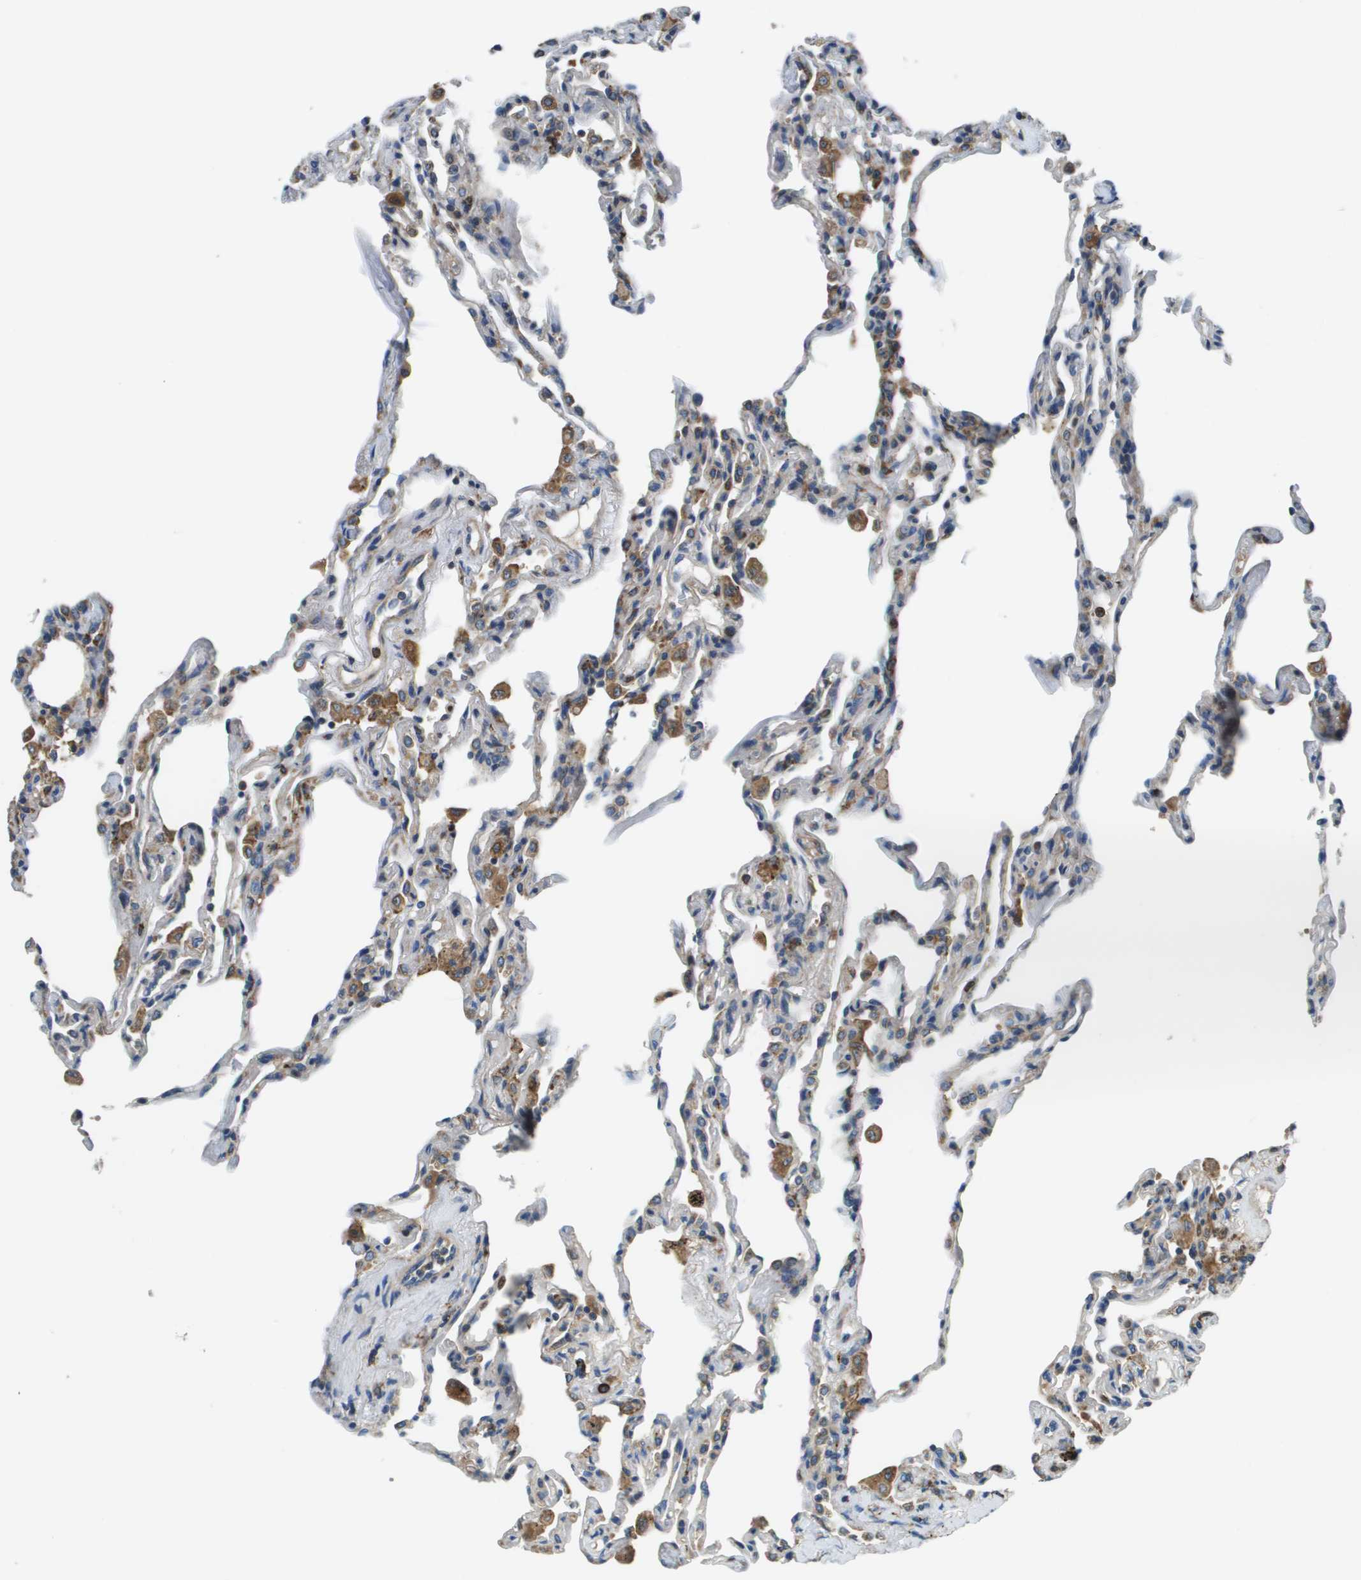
{"staining": {"intensity": "weak", "quantity": "<25%", "location": "cytoplasmic/membranous"}, "tissue": "lung", "cell_type": "Alveolar cells", "image_type": "normal", "snomed": [{"axis": "morphology", "description": "Normal tissue, NOS"}, {"axis": "topography", "description": "Lung"}], "caption": "Benign lung was stained to show a protein in brown. There is no significant expression in alveolar cells. (Stains: DAB IHC with hematoxylin counter stain, Microscopy: brightfield microscopy at high magnification).", "gene": "CNPY3", "patient": {"sex": "male", "age": 59}}